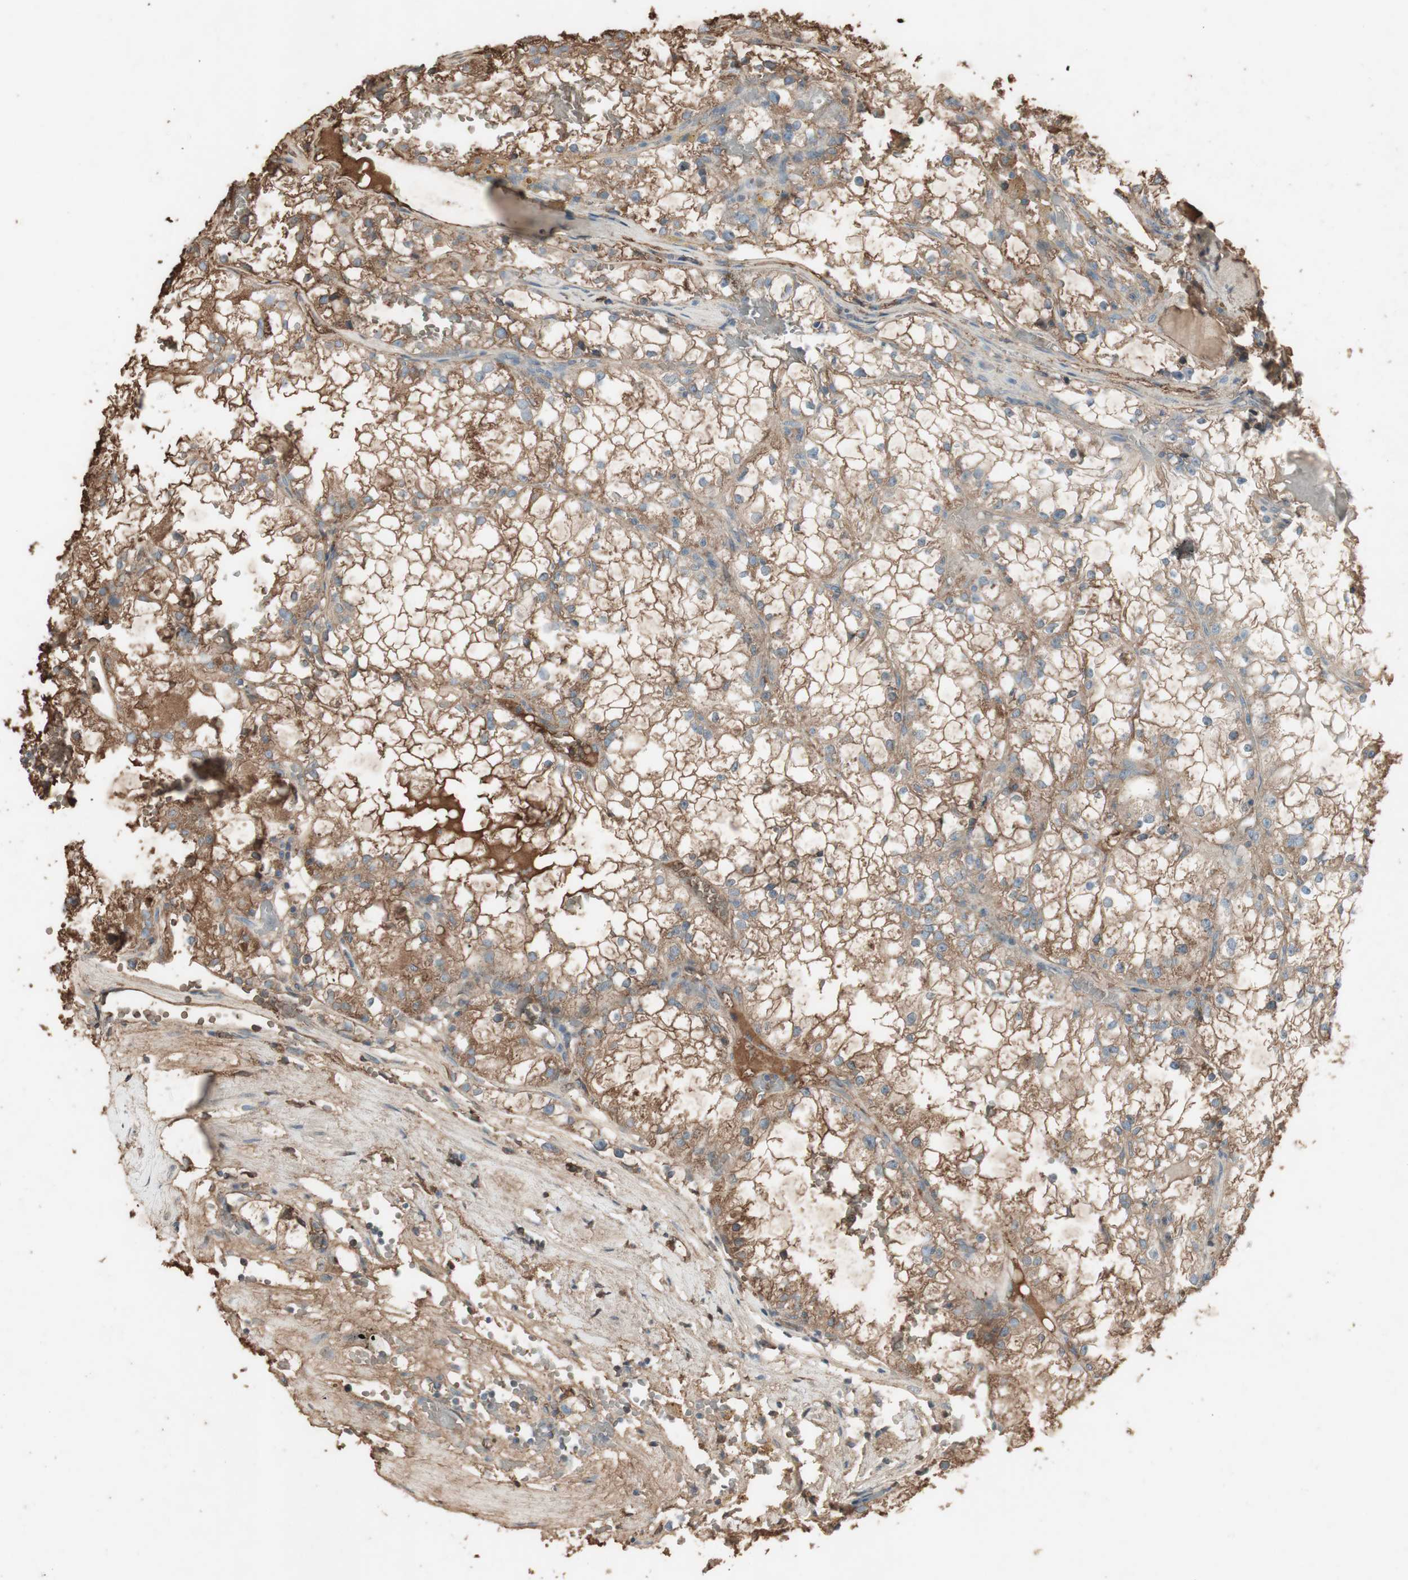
{"staining": {"intensity": "weak", "quantity": ">75%", "location": "cytoplasmic/membranous"}, "tissue": "renal cancer", "cell_type": "Tumor cells", "image_type": "cancer", "snomed": [{"axis": "morphology", "description": "Adenocarcinoma, NOS"}, {"axis": "topography", "description": "Kidney"}], "caption": "The micrograph shows immunohistochemical staining of renal cancer (adenocarcinoma). There is weak cytoplasmic/membranous positivity is seen in approximately >75% of tumor cells.", "gene": "MMP14", "patient": {"sex": "male", "age": 56}}